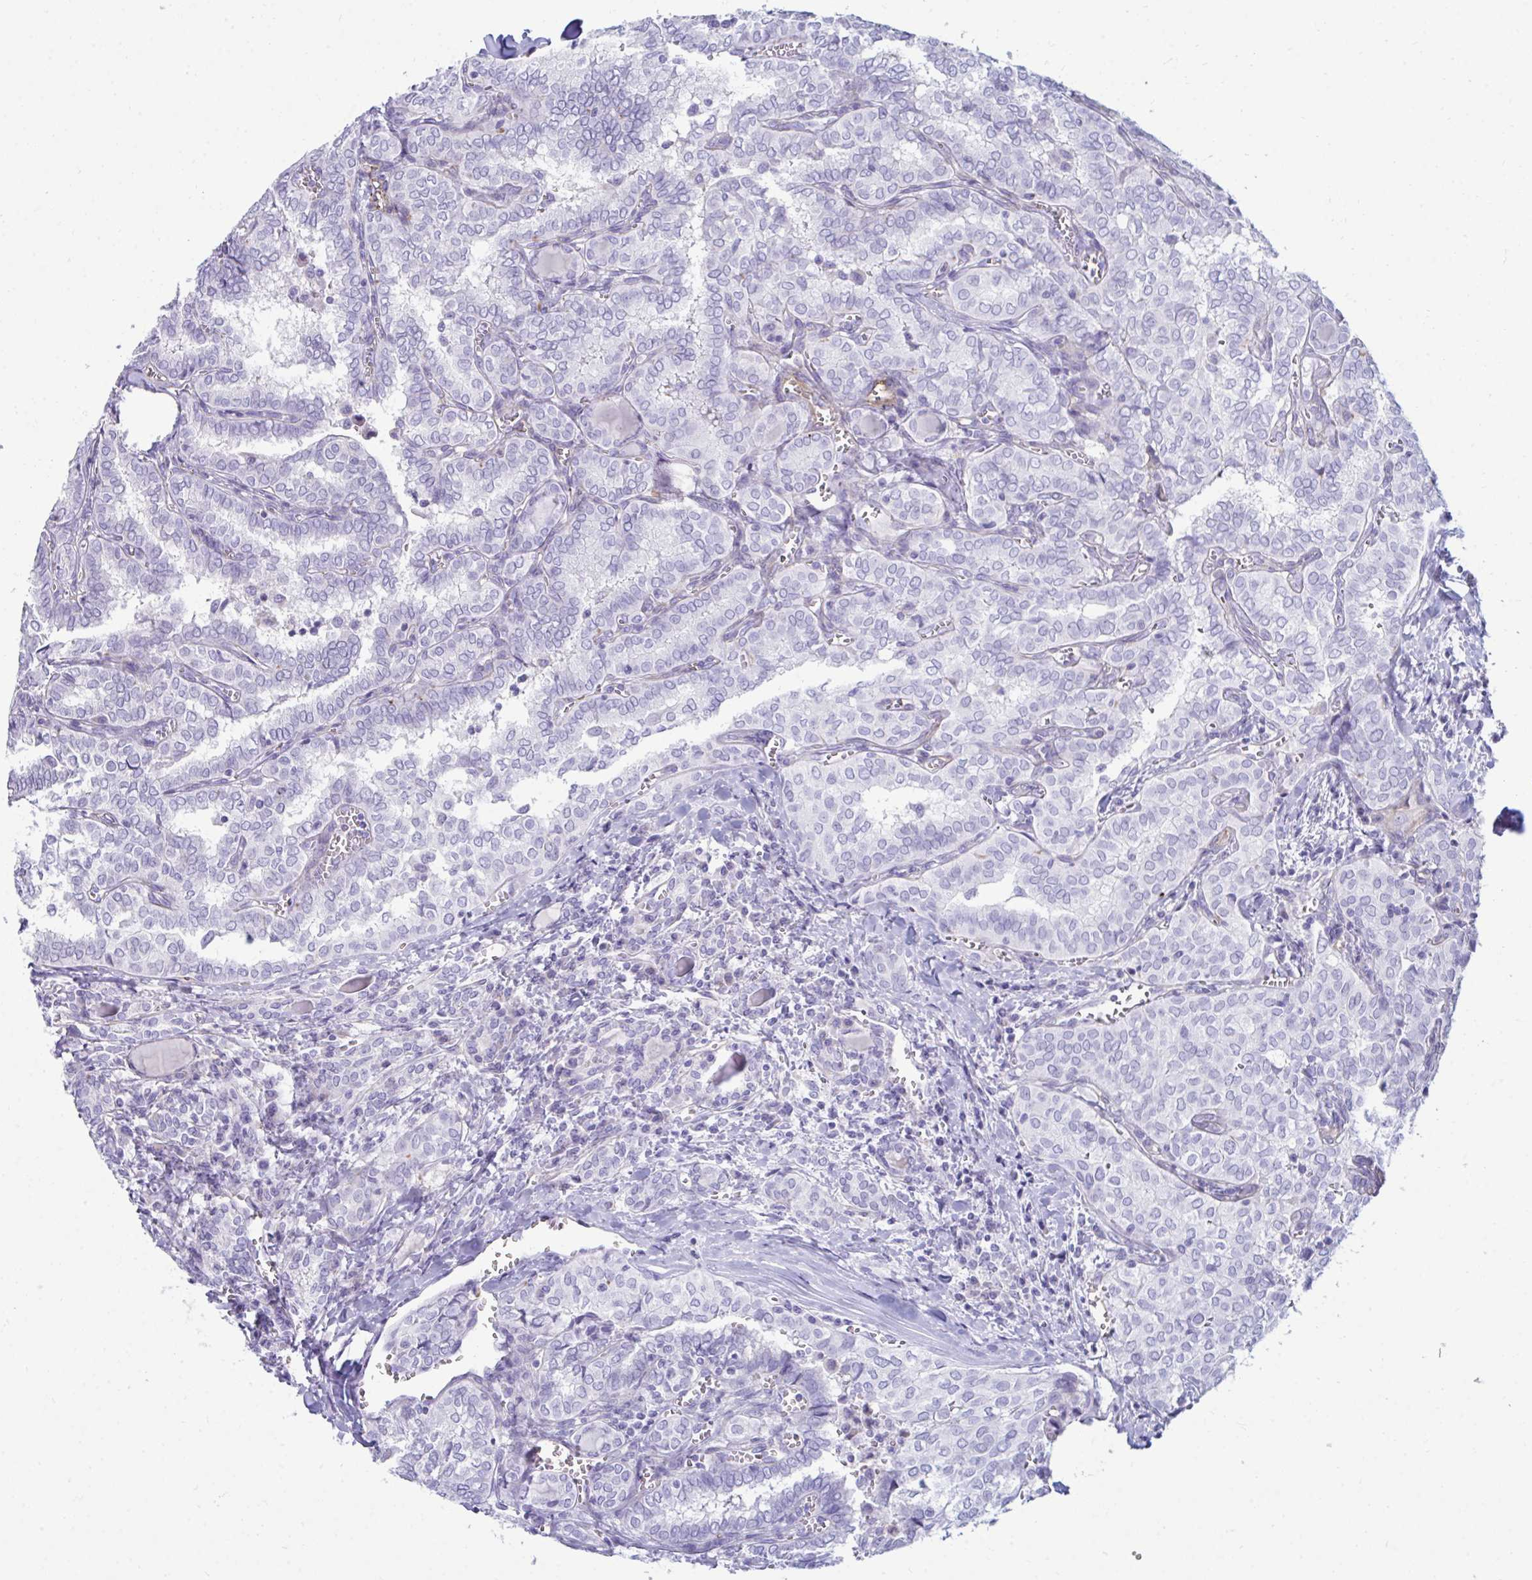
{"staining": {"intensity": "negative", "quantity": "none", "location": "none"}, "tissue": "thyroid cancer", "cell_type": "Tumor cells", "image_type": "cancer", "snomed": [{"axis": "morphology", "description": "Papillary adenocarcinoma, NOS"}, {"axis": "topography", "description": "Thyroid gland"}], "caption": "IHC micrograph of thyroid cancer (papillary adenocarcinoma) stained for a protein (brown), which shows no positivity in tumor cells. (DAB (3,3'-diaminobenzidine) immunohistochemistry (IHC) visualized using brightfield microscopy, high magnification).", "gene": "UBL3", "patient": {"sex": "female", "age": 30}}